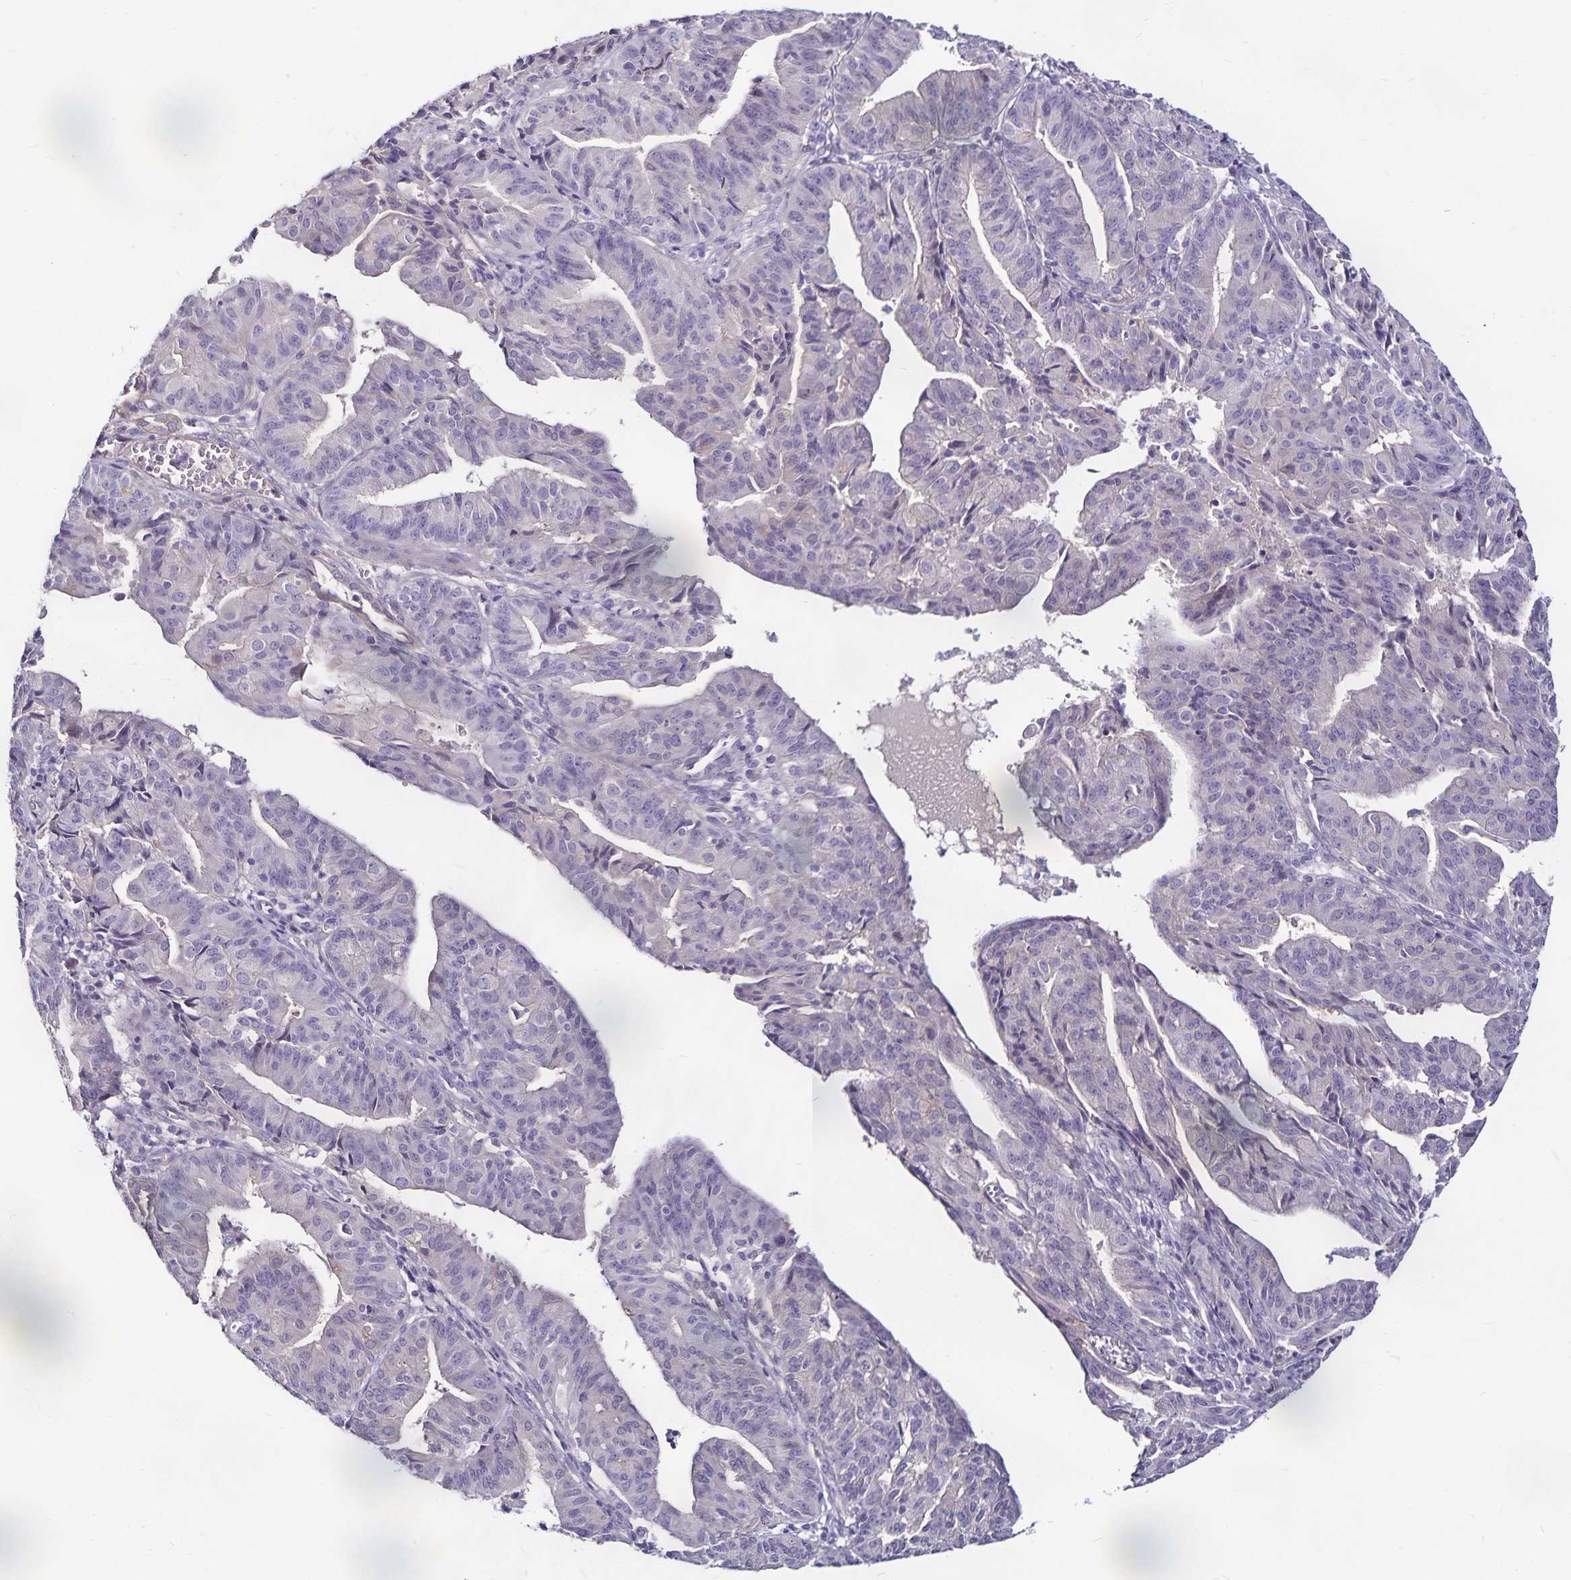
{"staining": {"intensity": "negative", "quantity": "none", "location": "none"}, "tissue": "endometrial cancer", "cell_type": "Tumor cells", "image_type": "cancer", "snomed": [{"axis": "morphology", "description": "Adenocarcinoma, NOS"}, {"axis": "topography", "description": "Endometrium"}], "caption": "DAB immunohistochemical staining of endometrial adenocarcinoma shows no significant positivity in tumor cells.", "gene": "GNG12", "patient": {"sex": "female", "age": 56}}